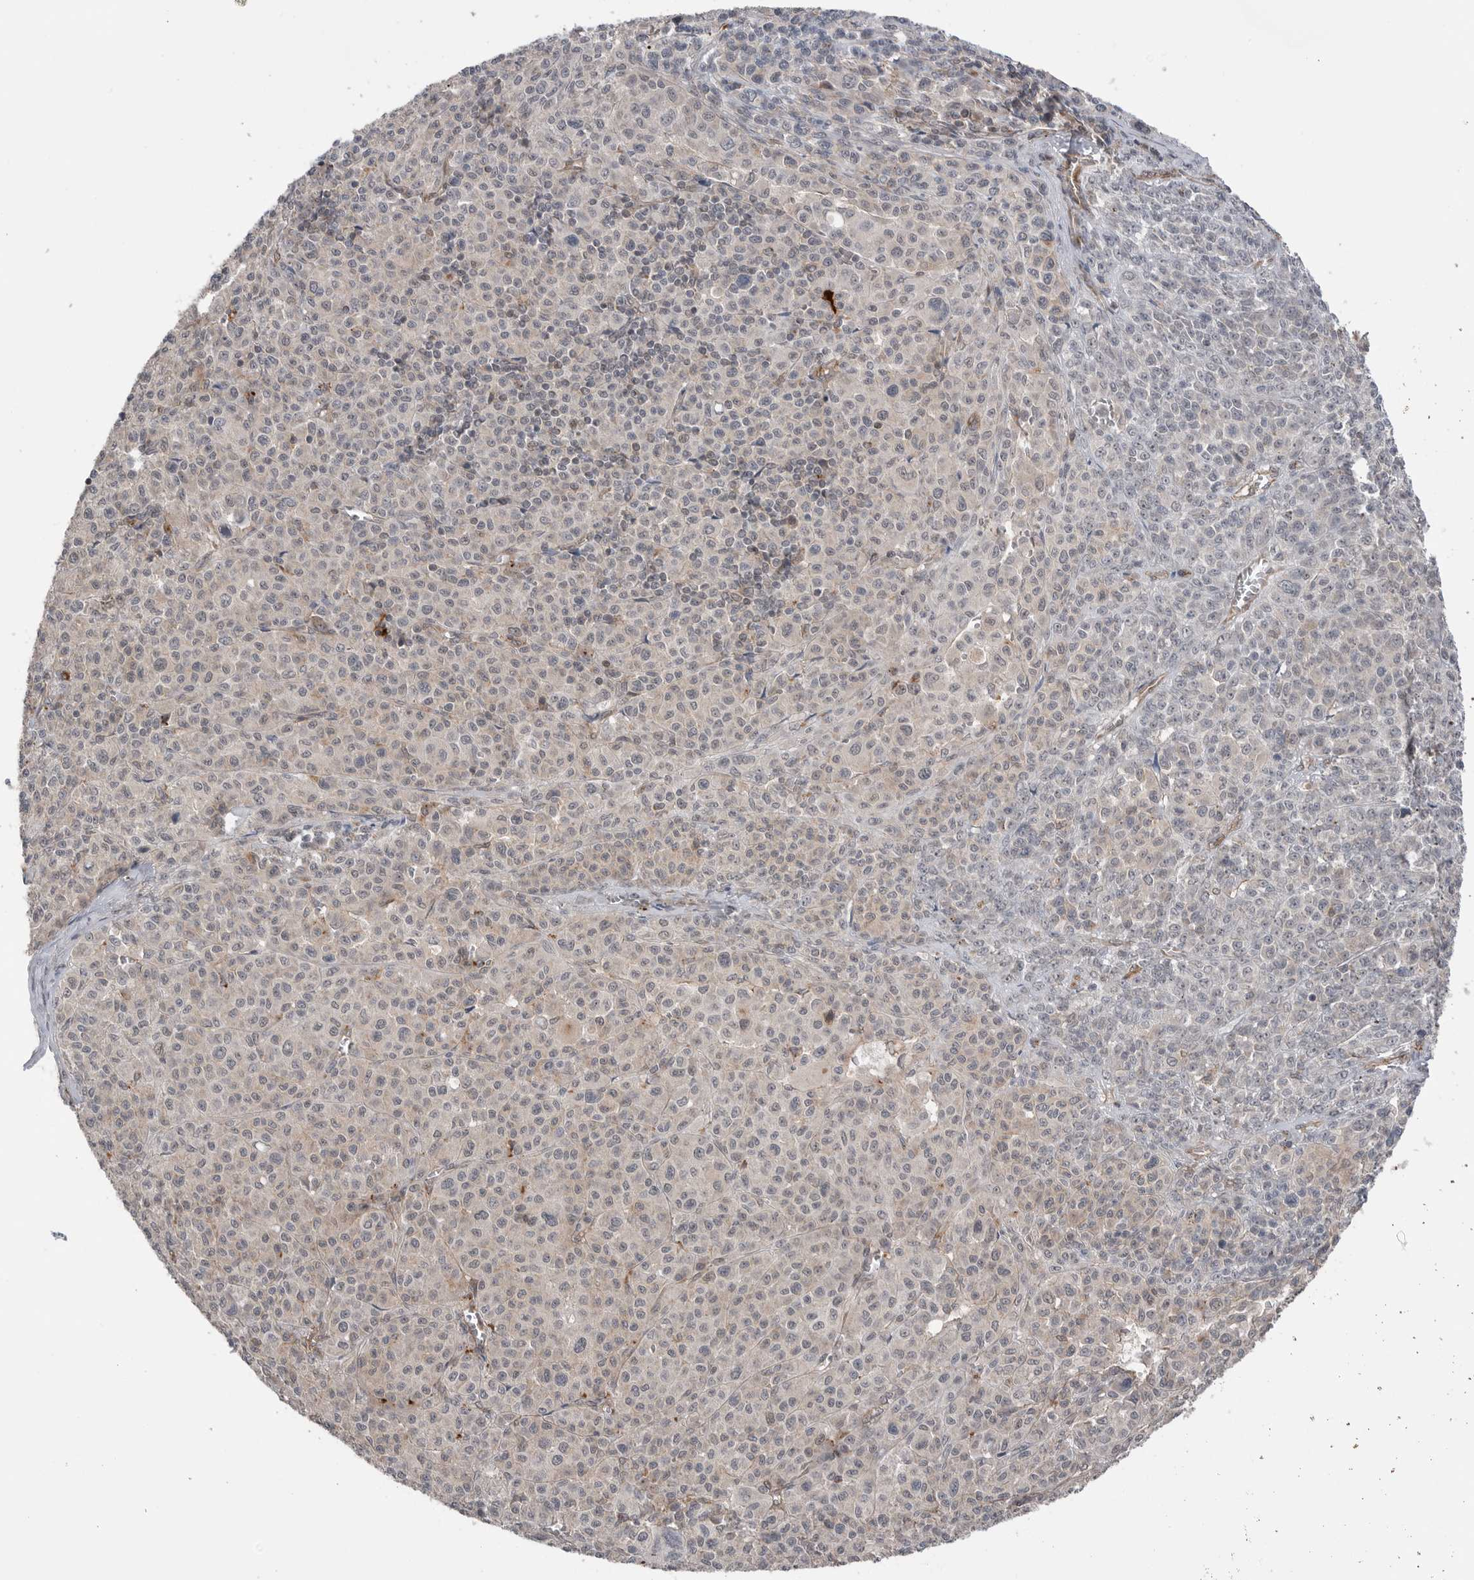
{"staining": {"intensity": "negative", "quantity": "none", "location": "none"}, "tissue": "melanoma", "cell_type": "Tumor cells", "image_type": "cancer", "snomed": [{"axis": "morphology", "description": "Malignant melanoma, Metastatic site"}, {"axis": "topography", "description": "Skin"}], "caption": "Tumor cells show no significant protein expression in malignant melanoma (metastatic site).", "gene": "PEAK1", "patient": {"sex": "female", "age": 74}}